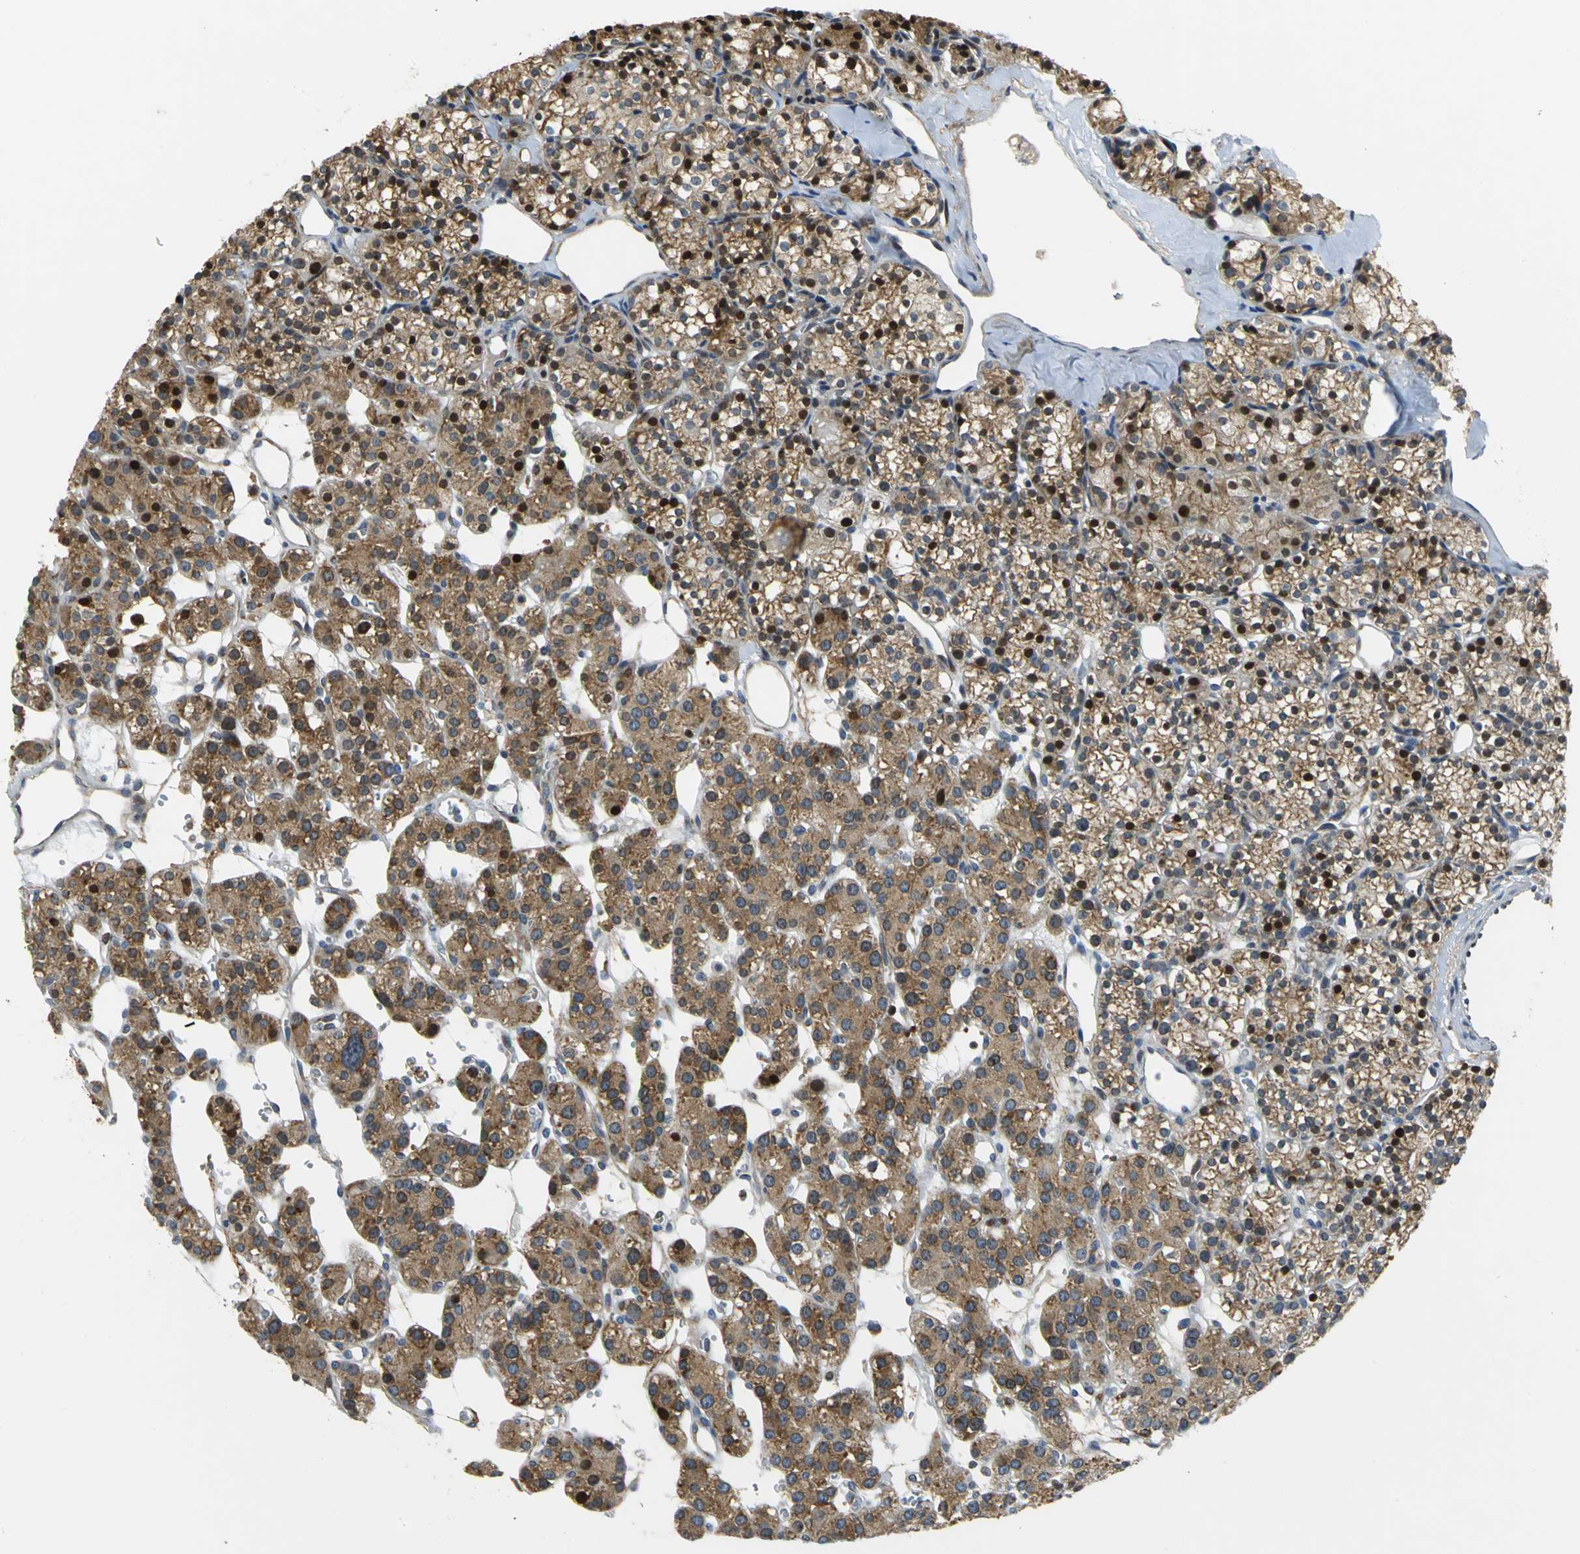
{"staining": {"intensity": "strong", "quantity": ">75%", "location": "cytoplasmic/membranous,nuclear"}, "tissue": "parathyroid gland", "cell_type": "Glandular cells", "image_type": "normal", "snomed": [{"axis": "morphology", "description": "Normal tissue, NOS"}, {"axis": "topography", "description": "Parathyroid gland"}], "caption": "A brown stain shows strong cytoplasmic/membranous,nuclear expression of a protein in glandular cells of benign parathyroid gland.", "gene": "YBX1", "patient": {"sex": "female", "age": 64}}